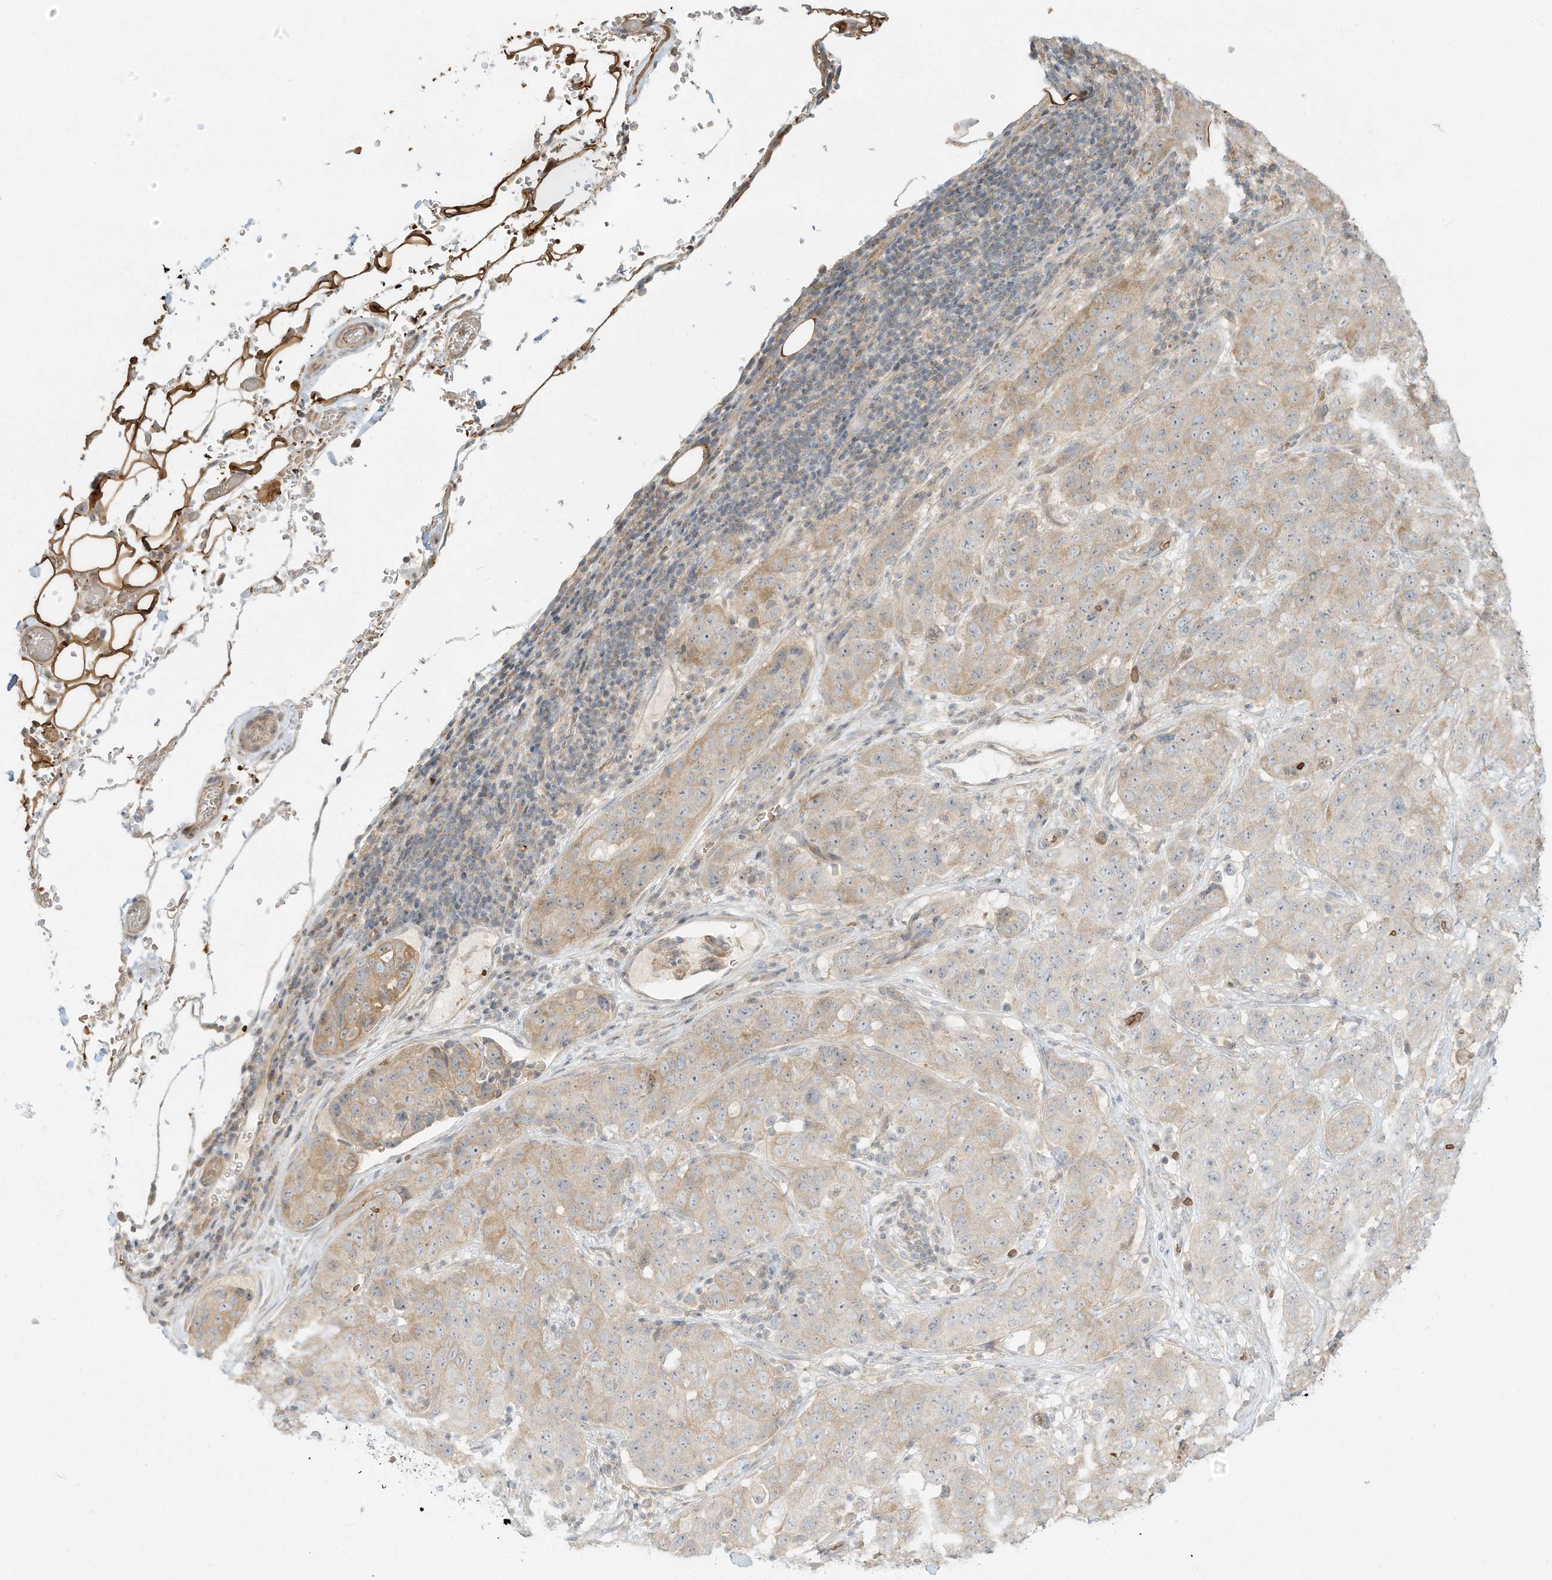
{"staining": {"intensity": "weak", "quantity": "25%-75%", "location": "cytoplasmic/membranous"}, "tissue": "stomach cancer", "cell_type": "Tumor cells", "image_type": "cancer", "snomed": [{"axis": "morphology", "description": "Normal tissue, NOS"}, {"axis": "morphology", "description": "Adenocarcinoma, NOS"}, {"axis": "topography", "description": "Lymph node"}, {"axis": "topography", "description": "Stomach"}], "caption": "A micrograph of human adenocarcinoma (stomach) stained for a protein shows weak cytoplasmic/membranous brown staining in tumor cells.", "gene": "OFD1", "patient": {"sex": "male", "age": 48}}